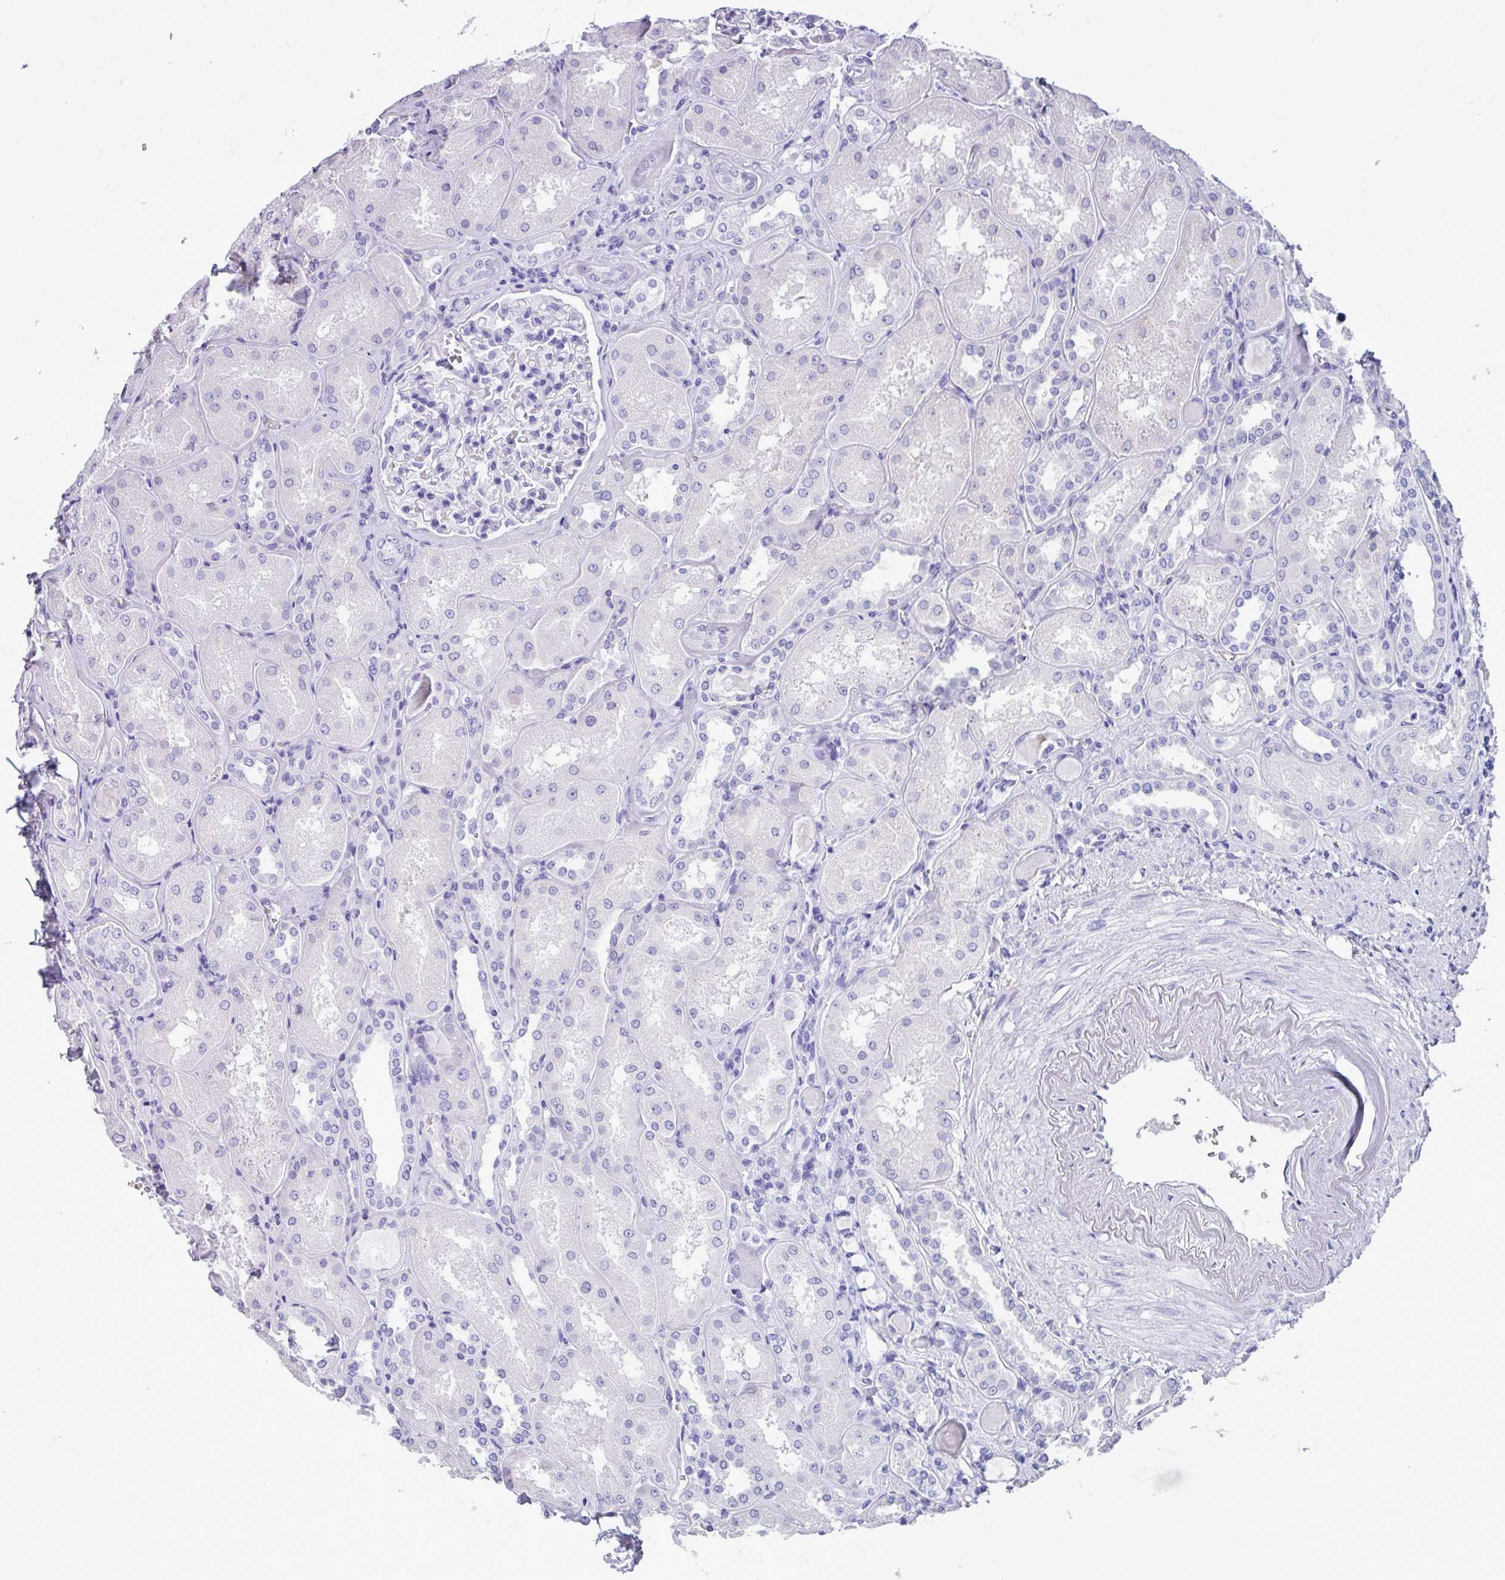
{"staining": {"intensity": "negative", "quantity": "none", "location": "none"}, "tissue": "kidney", "cell_type": "Cells in glomeruli", "image_type": "normal", "snomed": [{"axis": "morphology", "description": "Normal tissue, NOS"}, {"axis": "topography", "description": "Kidney"}], "caption": "Protein analysis of unremarkable kidney demonstrates no significant expression in cells in glomeruli.", "gene": "STIMATE", "patient": {"sex": "male", "age": 61}}